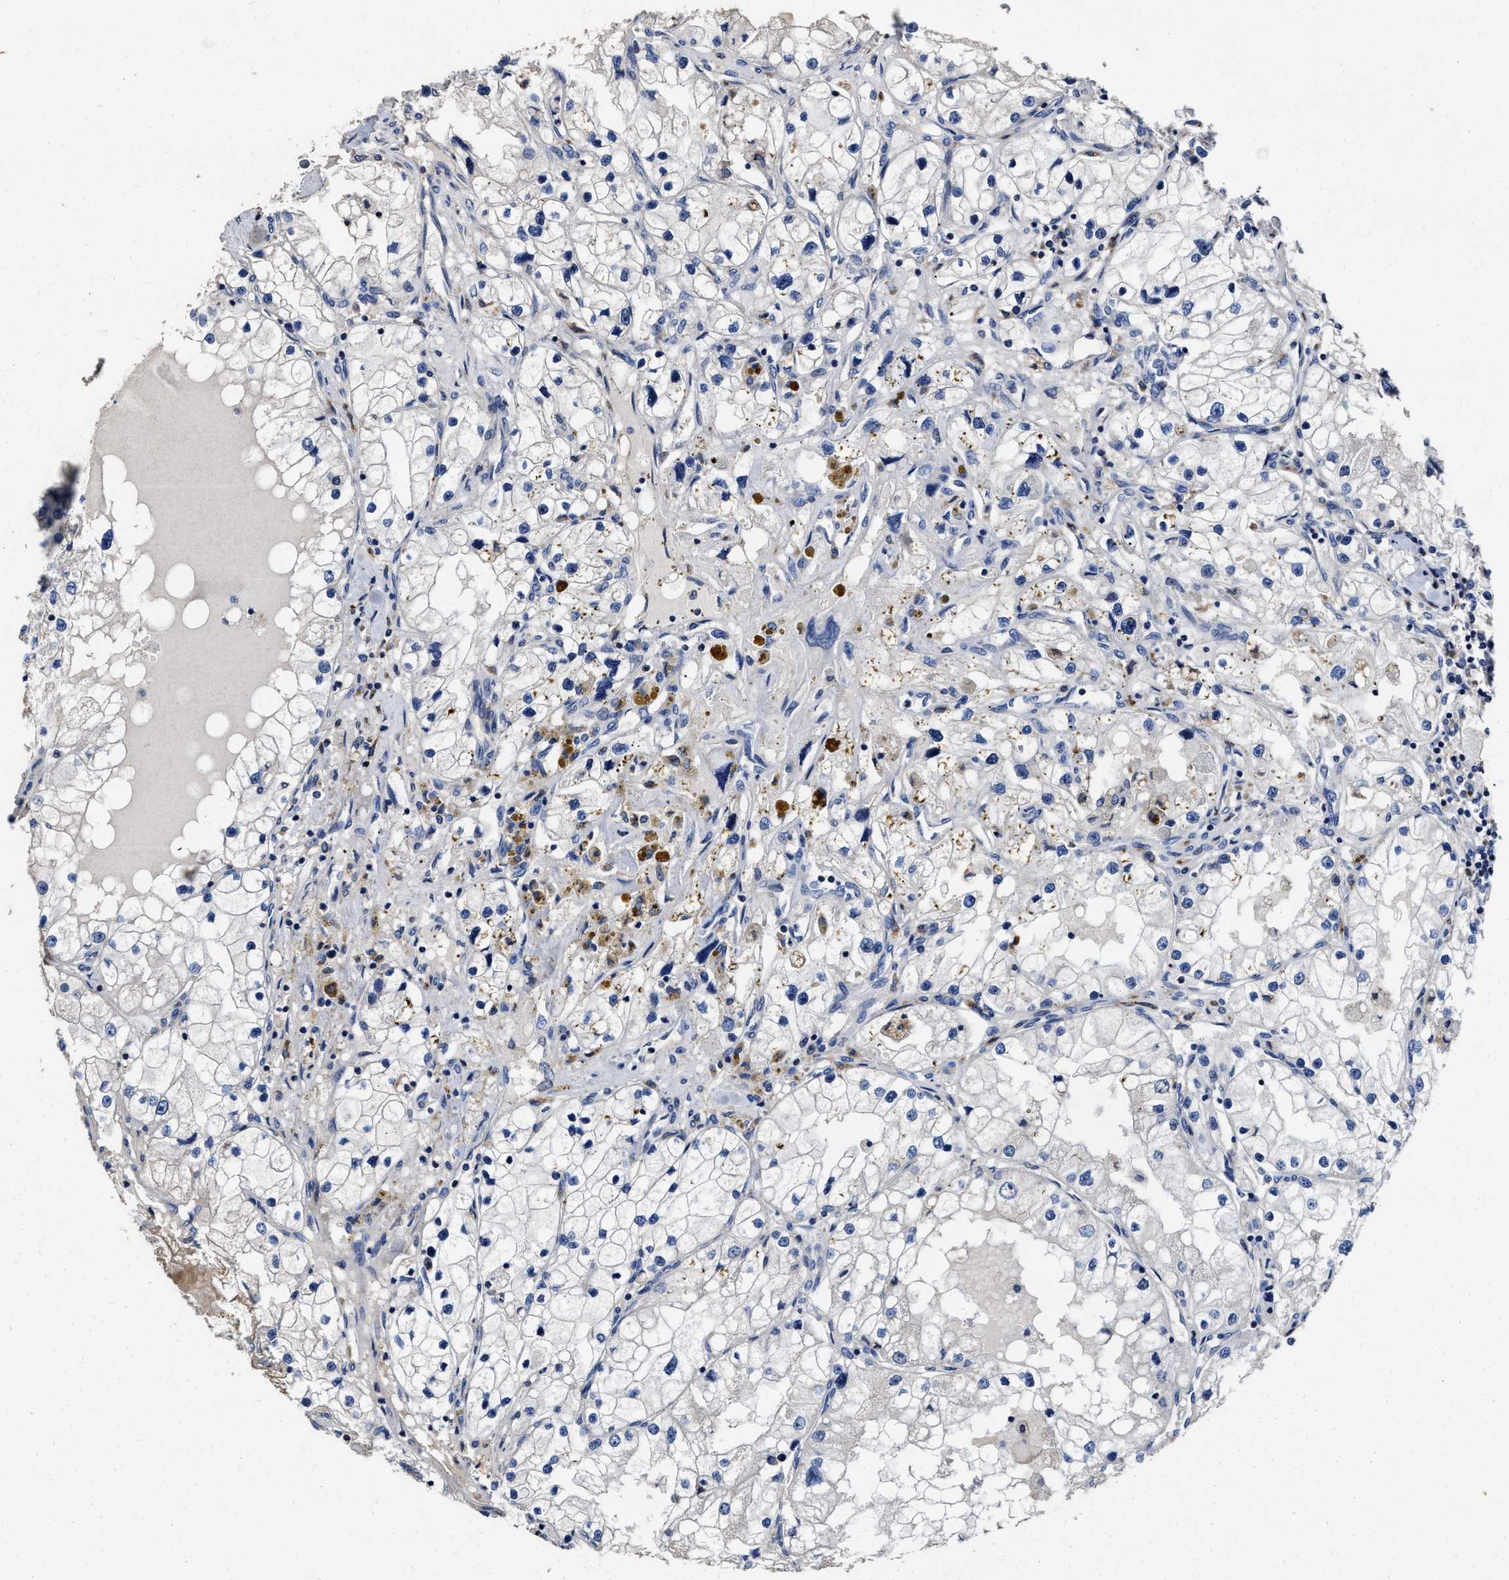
{"staining": {"intensity": "negative", "quantity": "none", "location": "none"}, "tissue": "renal cancer", "cell_type": "Tumor cells", "image_type": "cancer", "snomed": [{"axis": "morphology", "description": "Adenocarcinoma, NOS"}, {"axis": "topography", "description": "Kidney"}], "caption": "The histopathology image displays no staining of tumor cells in renal cancer.", "gene": "ZFAT", "patient": {"sex": "male", "age": 68}}